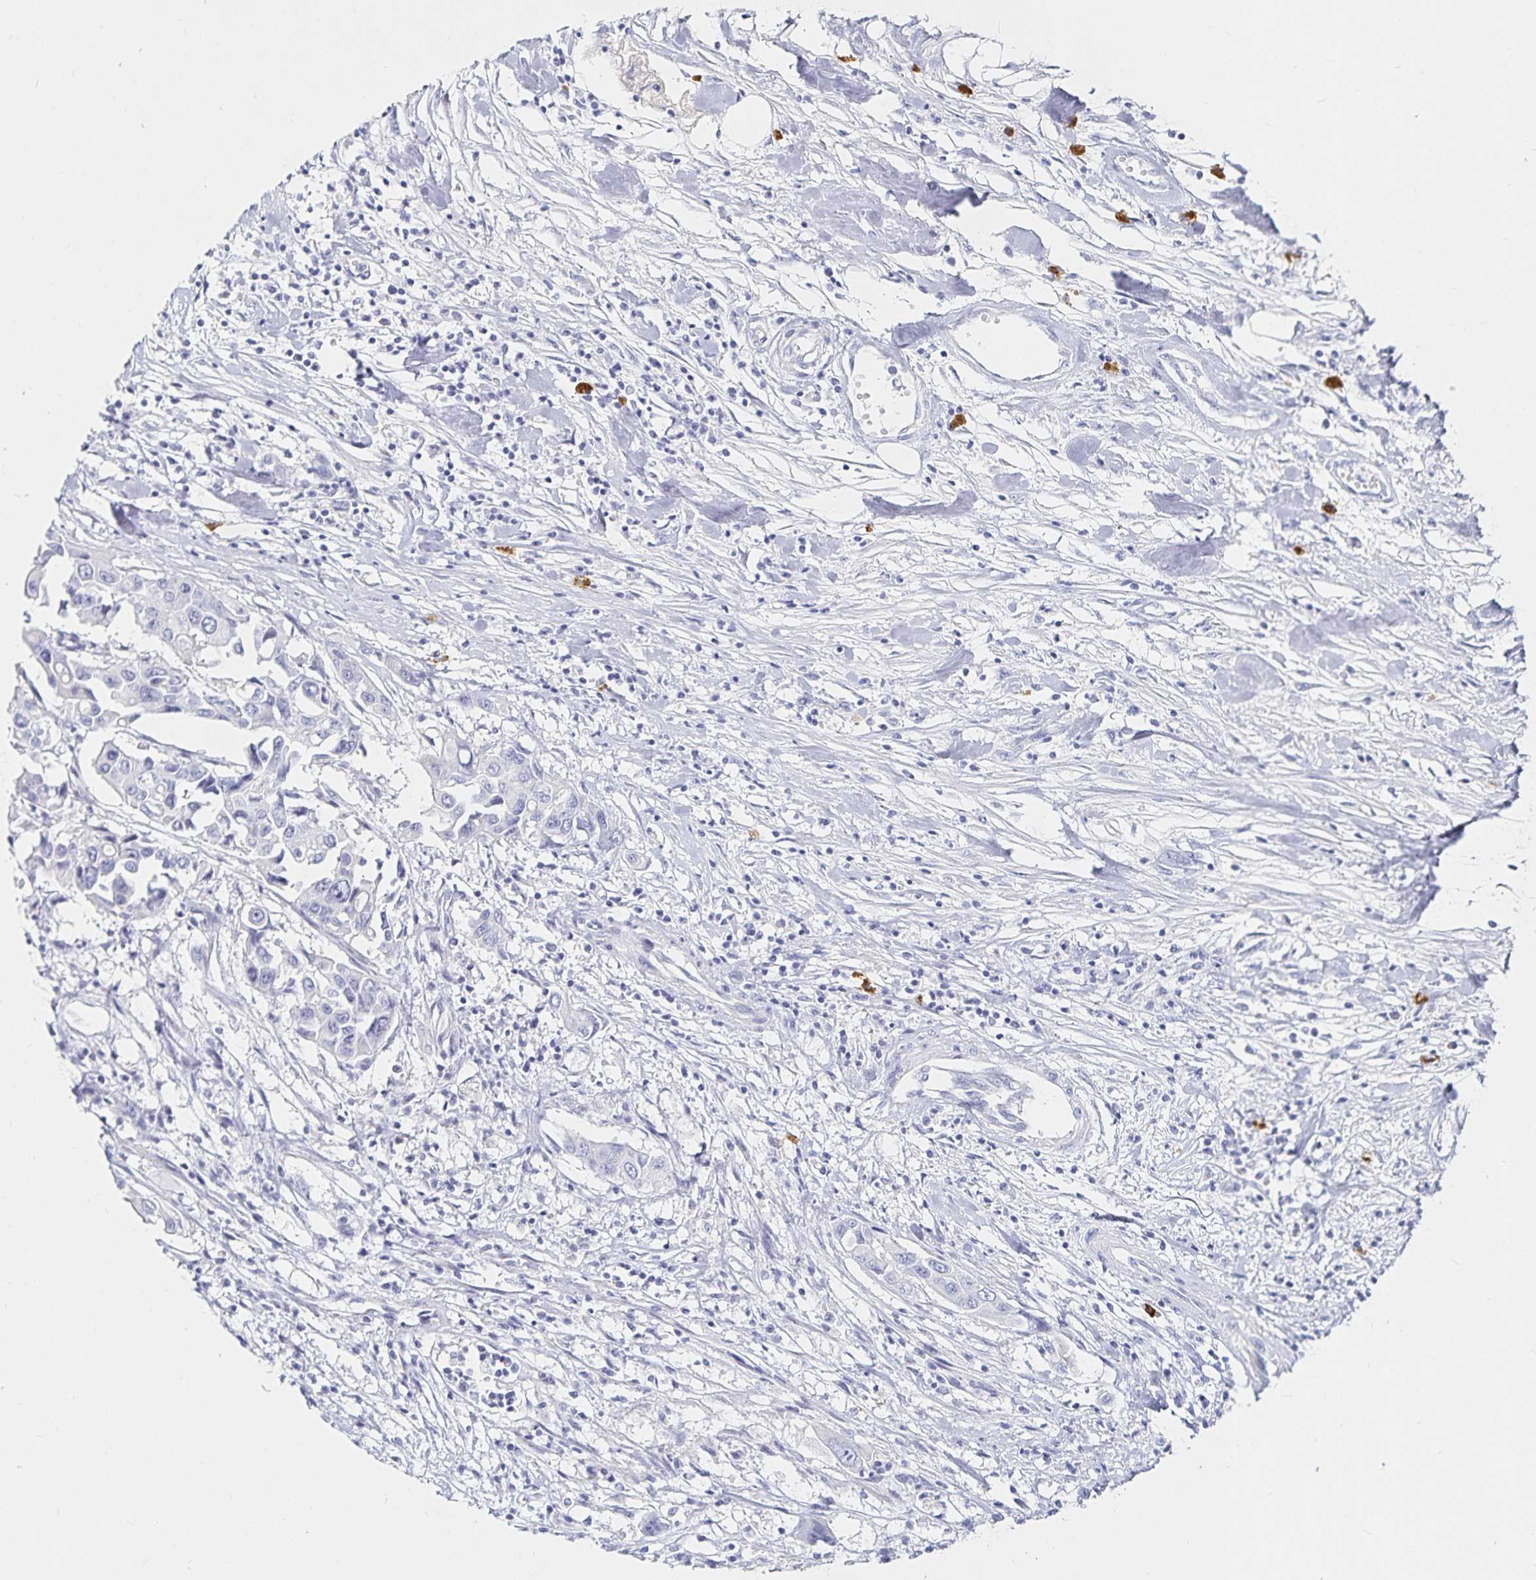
{"staining": {"intensity": "negative", "quantity": "none", "location": "none"}, "tissue": "colorectal cancer", "cell_type": "Tumor cells", "image_type": "cancer", "snomed": [{"axis": "morphology", "description": "Adenocarcinoma, NOS"}, {"axis": "topography", "description": "Colon"}], "caption": "Image shows no protein positivity in tumor cells of adenocarcinoma (colorectal) tissue. The staining was performed using DAB (3,3'-diaminobenzidine) to visualize the protein expression in brown, while the nuclei were stained in blue with hematoxylin (Magnification: 20x).", "gene": "TNIP1", "patient": {"sex": "male", "age": 77}}